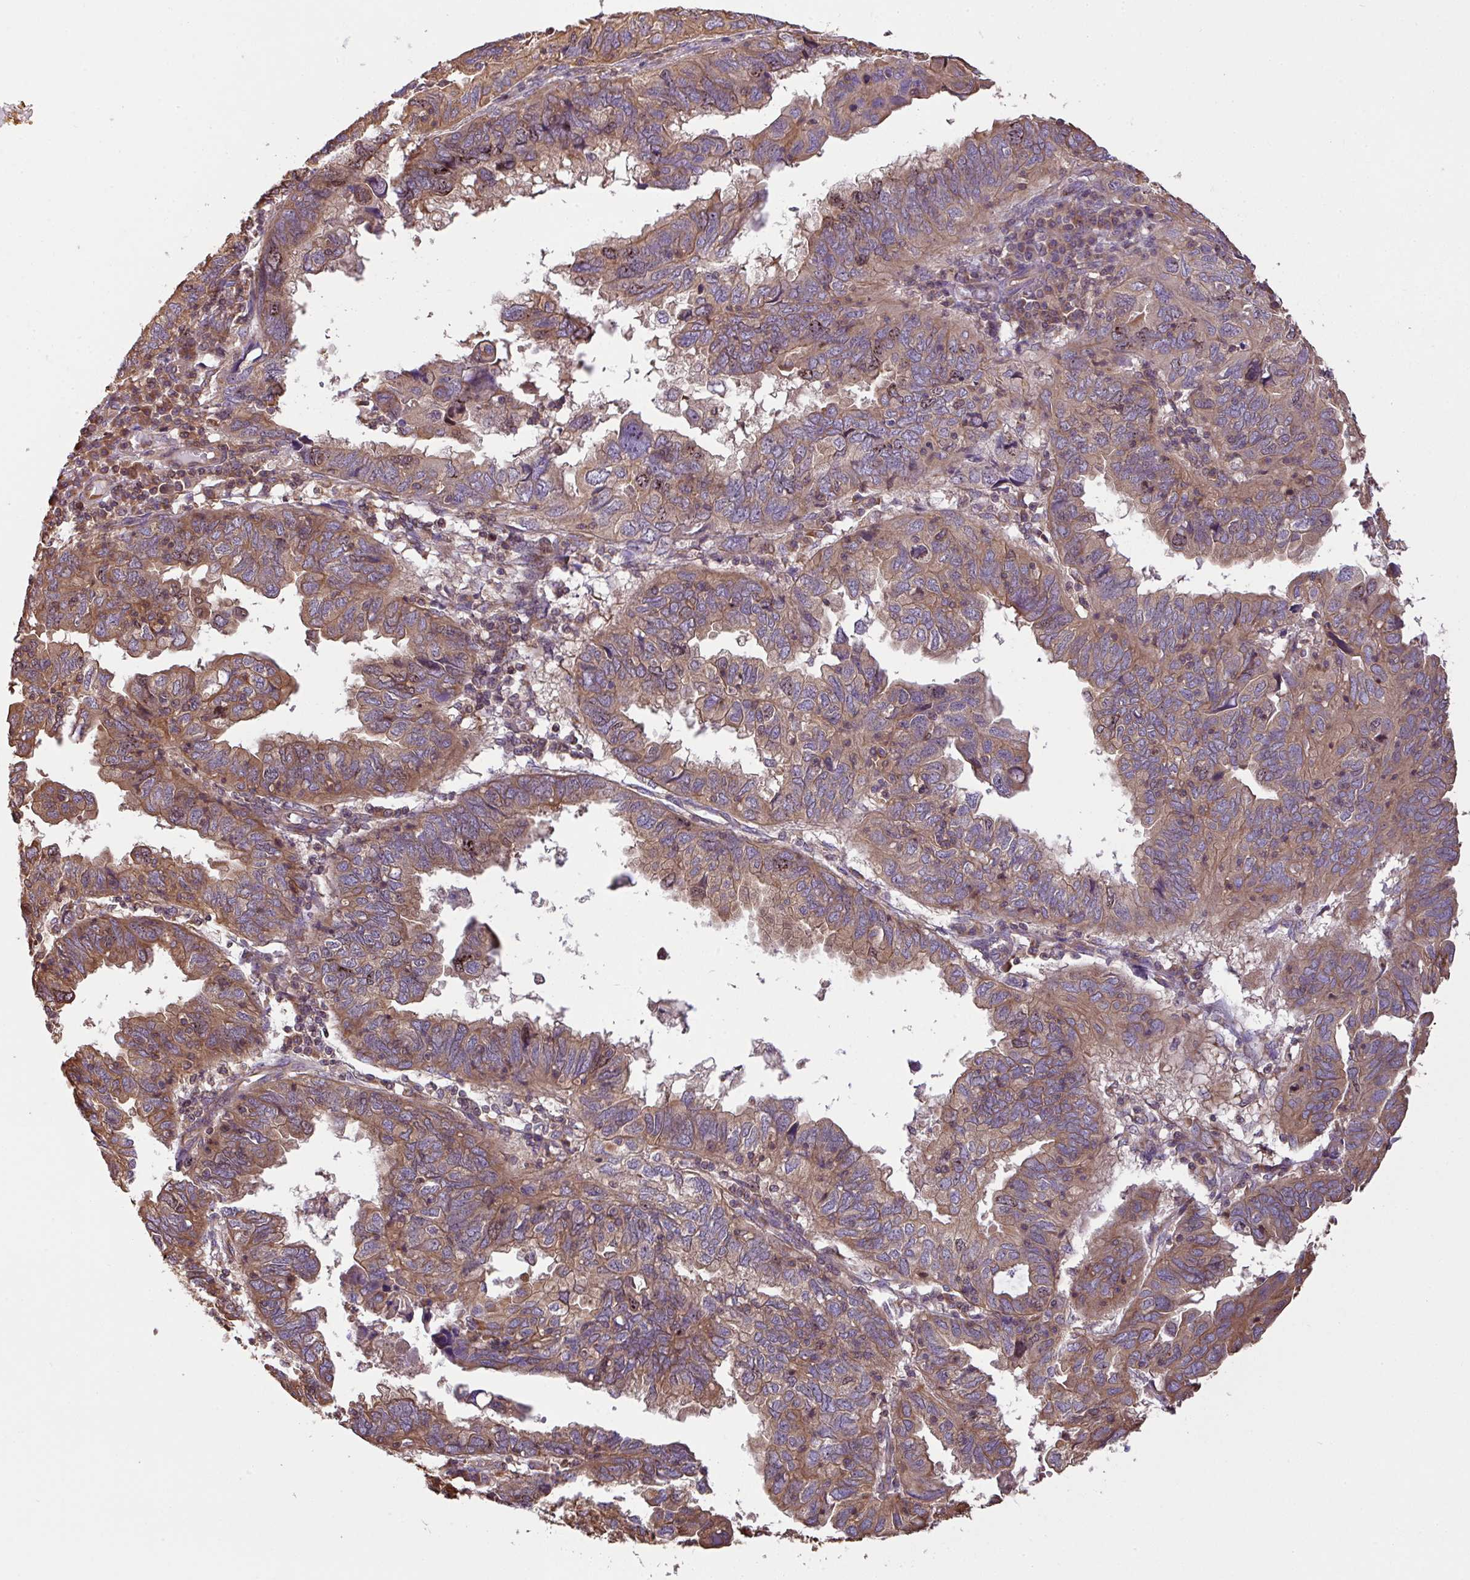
{"staining": {"intensity": "moderate", "quantity": ">75%", "location": "cytoplasmic/membranous"}, "tissue": "endometrial cancer", "cell_type": "Tumor cells", "image_type": "cancer", "snomed": [{"axis": "morphology", "description": "Adenocarcinoma, NOS"}, {"axis": "topography", "description": "Uterus"}], "caption": "Protein expression by IHC shows moderate cytoplasmic/membranous positivity in approximately >75% of tumor cells in adenocarcinoma (endometrial). Immunohistochemistry stains the protein of interest in brown and the nuclei are stained blue.", "gene": "VENTX", "patient": {"sex": "female", "age": 77}}